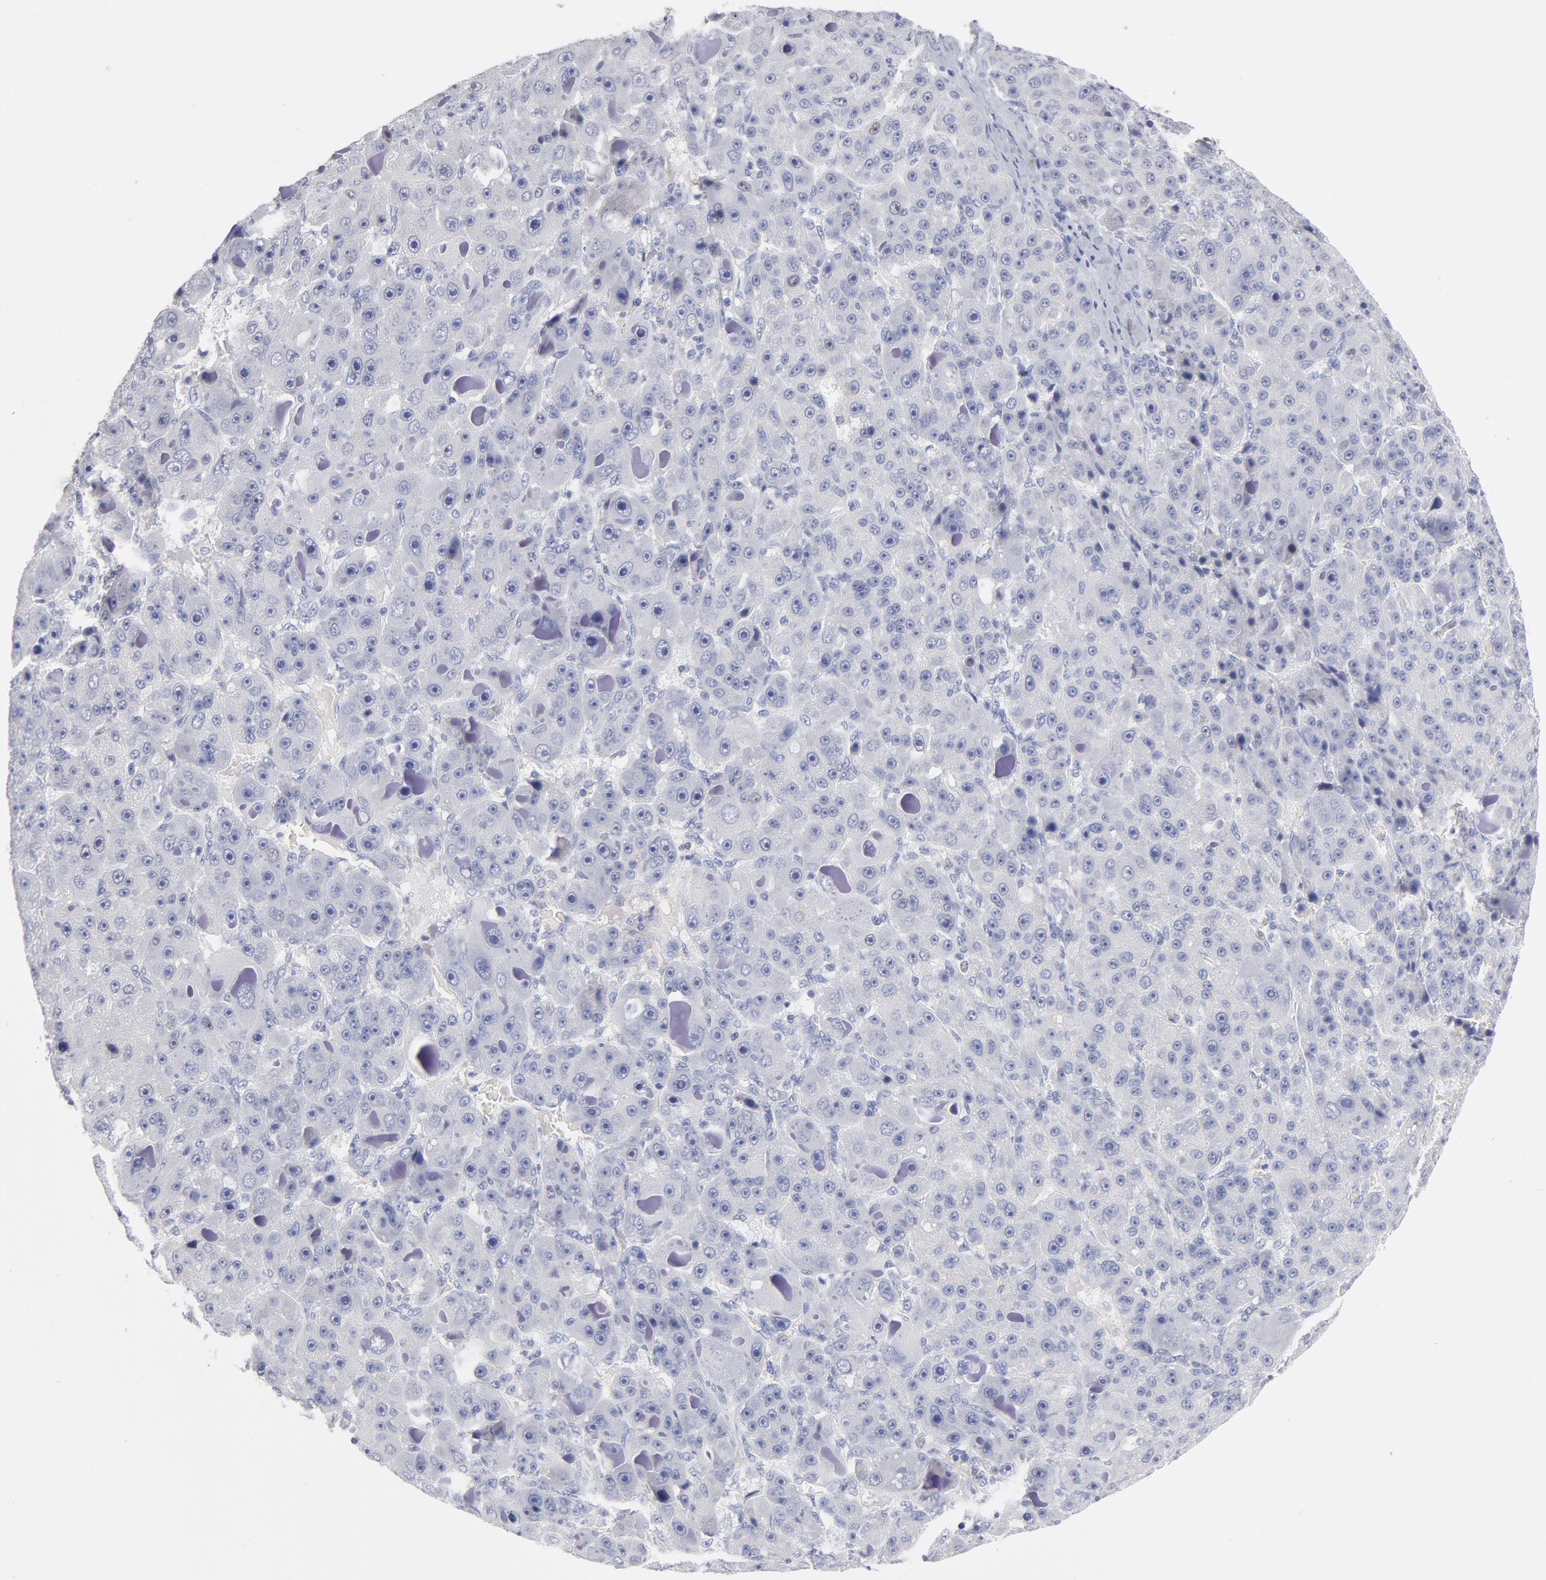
{"staining": {"intensity": "negative", "quantity": "none", "location": "none"}, "tissue": "liver cancer", "cell_type": "Tumor cells", "image_type": "cancer", "snomed": [{"axis": "morphology", "description": "Carcinoma, Hepatocellular, NOS"}, {"axis": "topography", "description": "Liver"}], "caption": "Liver cancer (hepatocellular carcinoma) was stained to show a protein in brown. There is no significant staining in tumor cells.", "gene": "MCM7", "patient": {"sex": "male", "age": 76}}